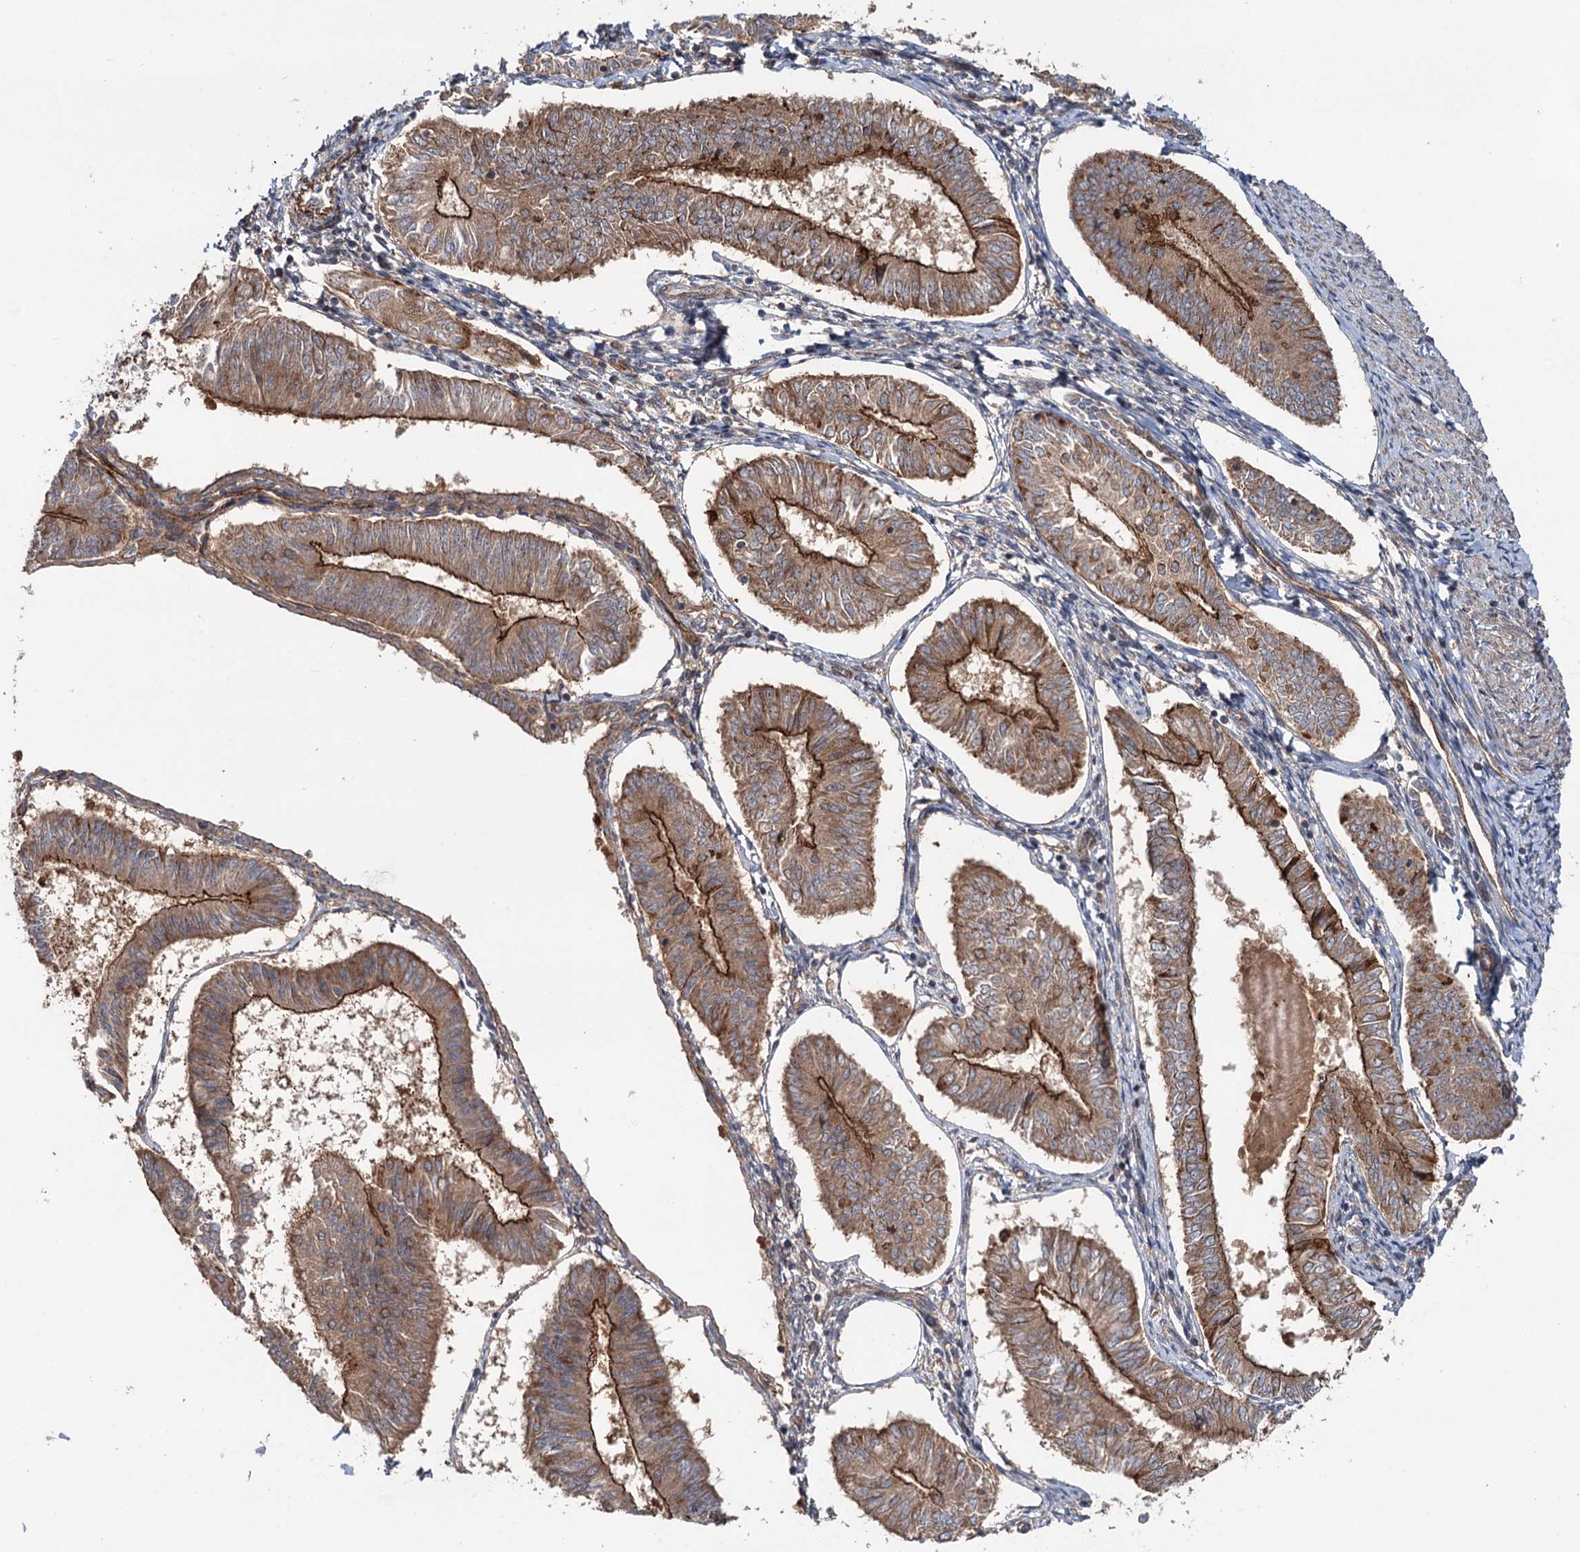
{"staining": {"intensity": "strong", "quantity": ">75%", "location": "cytoplasmic/membranous"}, "tissue": "endometrial cancer", "cell_type": "Tumor cells", "image_type": "cancer", "snomed": [{"axis": "morphology", "description": "Adenocarcinoma, NOS"}, {"axis": "topography", "description": "Endometrium"}], "caption": "Immunohistochemical staining of endometrial adenocarcinoma reveals strong cytoplasmic/membranous protein expression in approximately >75% of tumor cells.", "gene": "ADGRG4", "patient": {"sex": "female", "age": 58}}